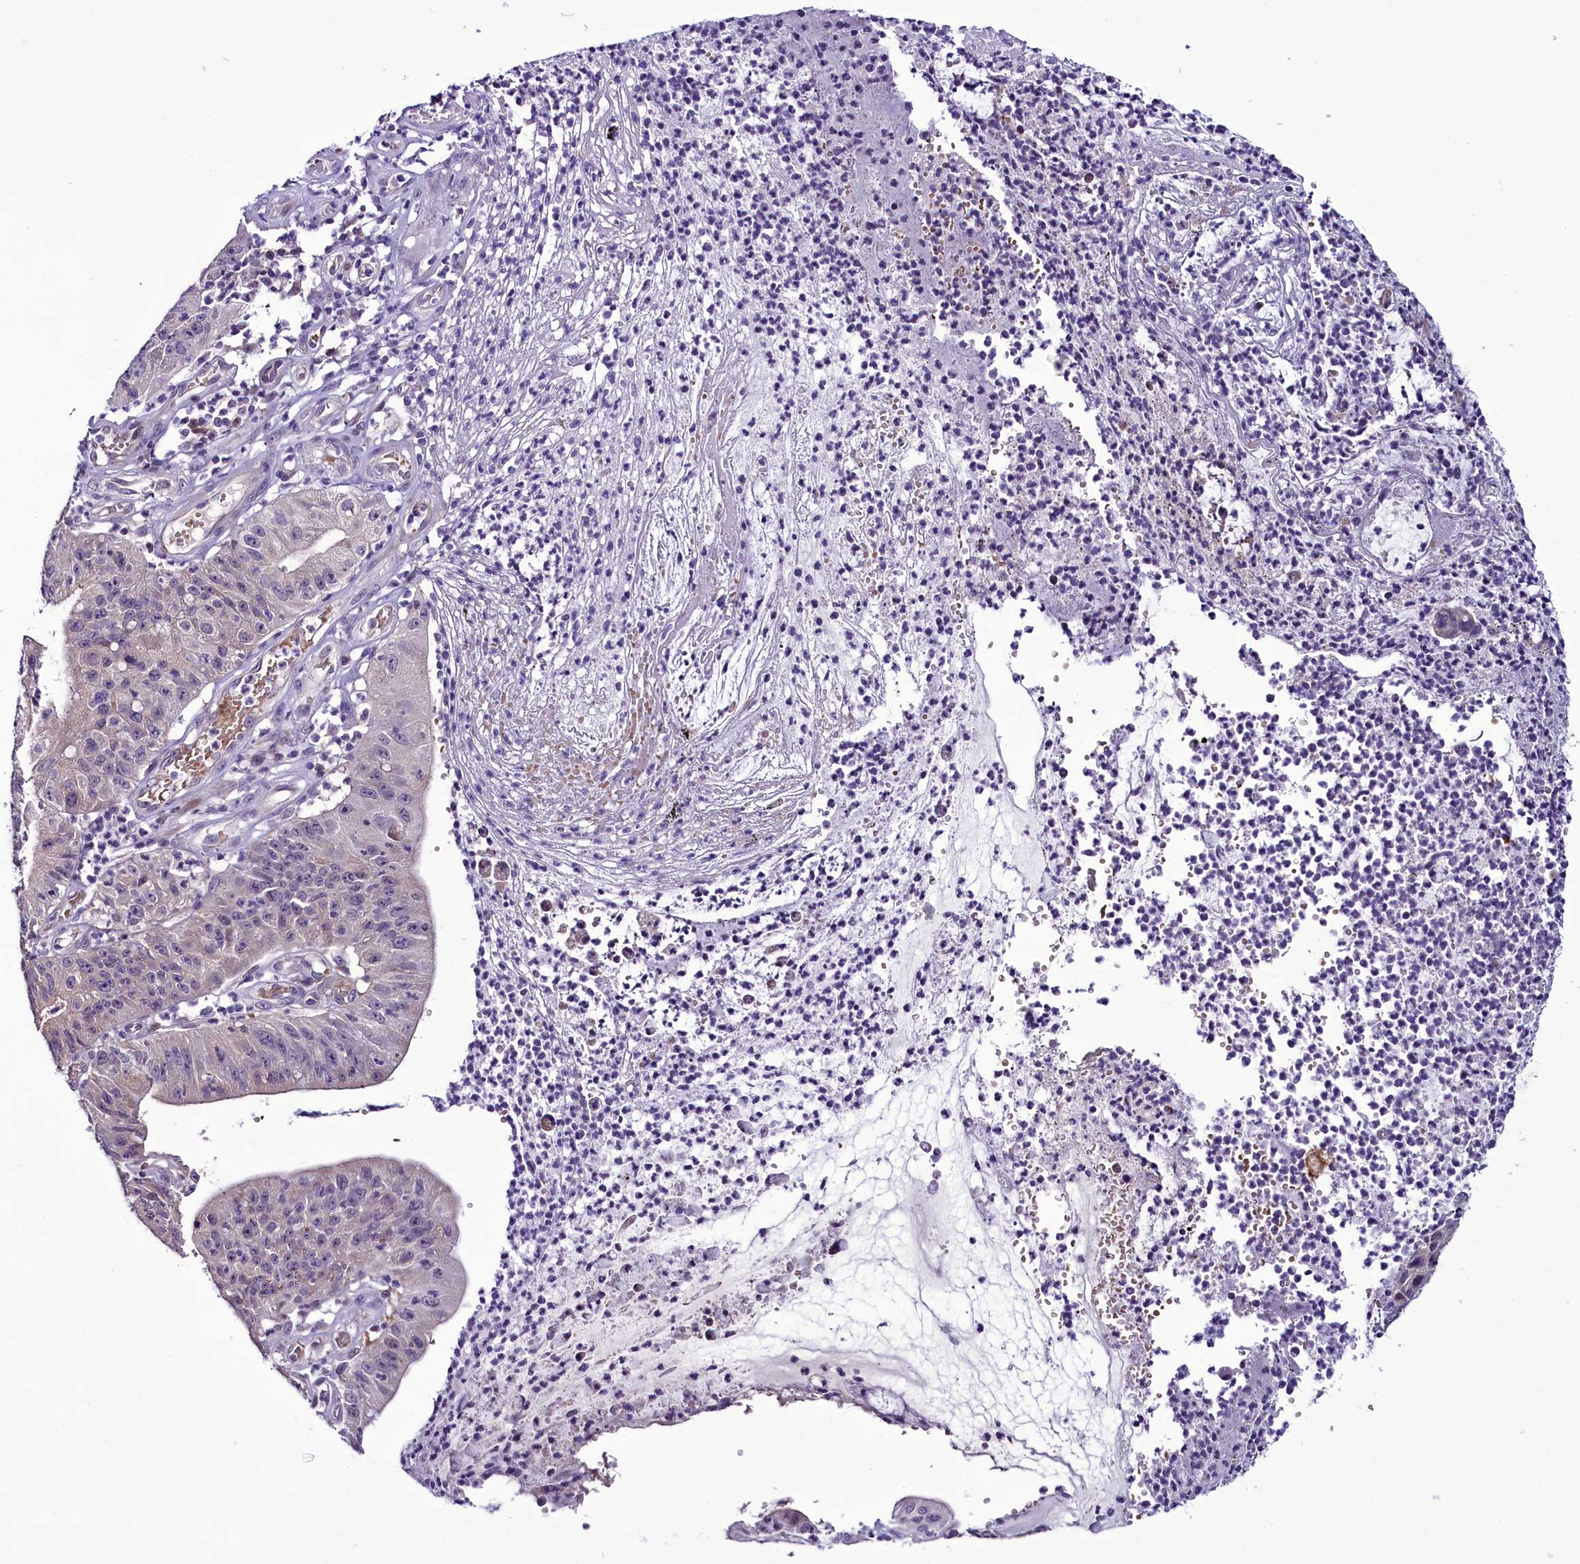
{"staining": {"intensity": "weak", "quantity": "<25%", "location": "cytoplasmic/membranous"}, "tissue": "stomach cancer", "cell_type": "Tumor cells", "image_type": "cancer", "snomed": [{"axis": "morphology", "description": "Adenocarcinoma, NOS"}, {"axis": "topography", "description": "Stomach"}], "caption": "IHC of human stomach cancer (adenocarcinoma) exhibits no positivity in tumor cells.", "gene": "C9orf40", "patient": {"sex": "male", "age": 59}}